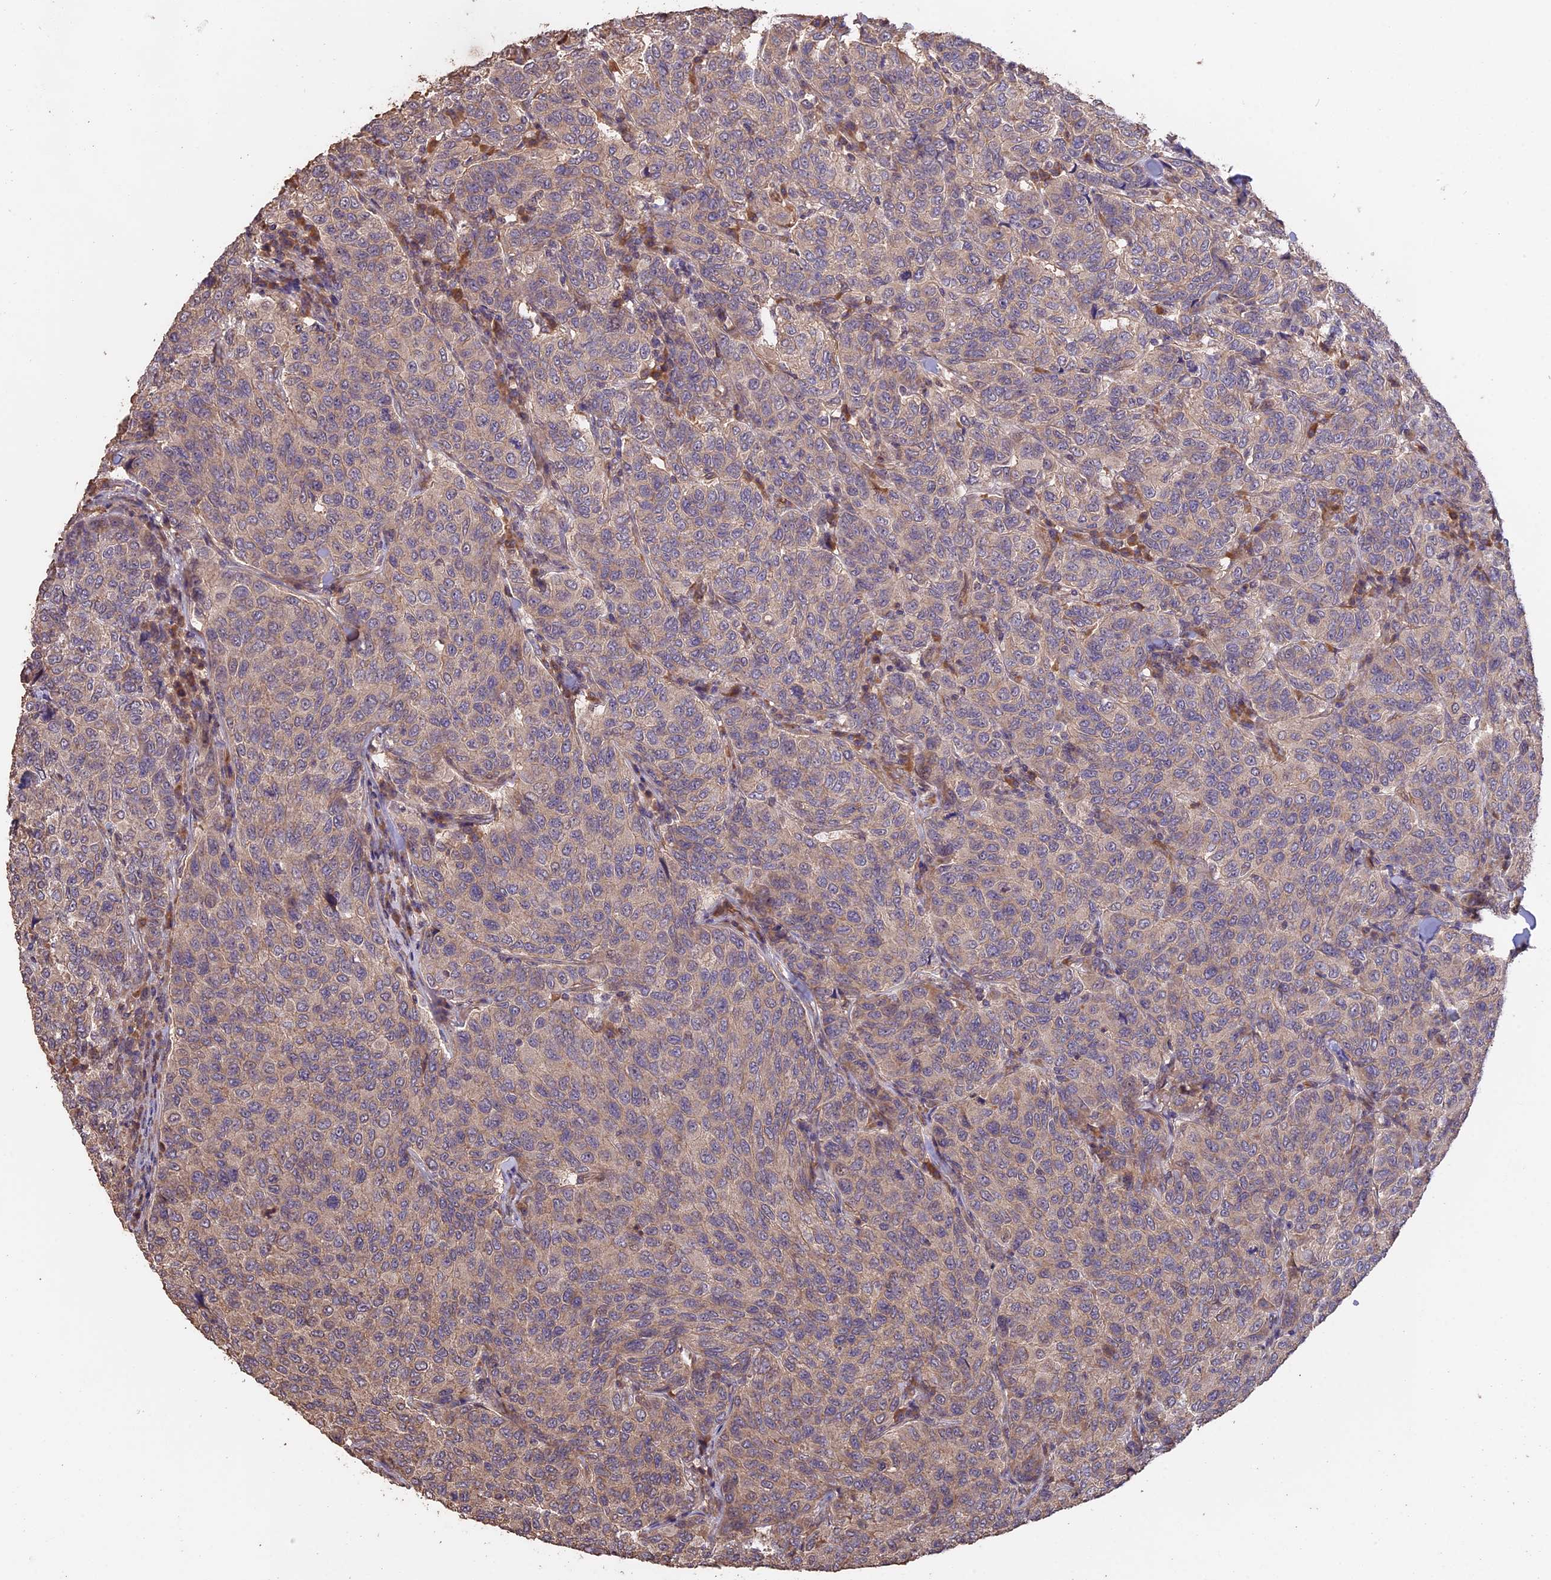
{"staining": {"intensity": "weak", "quantity": "<25%", "location": "cytoplasmic/membranous"}, "tissue": "breast cancer", "cell_type": "Tumor cells", "image_type": "cancer", "snomed": [{"axis": "morphology", "description": "Duct carcinoma"}, {"axis": "topography", "description": "Breast"}], "caption": "Image shows no significant protein positivity in tumor cells of breast cancer (intraductal carcinoma).", "gene": "RASAL1", "patient": {"sex": "female", "age": 55}}